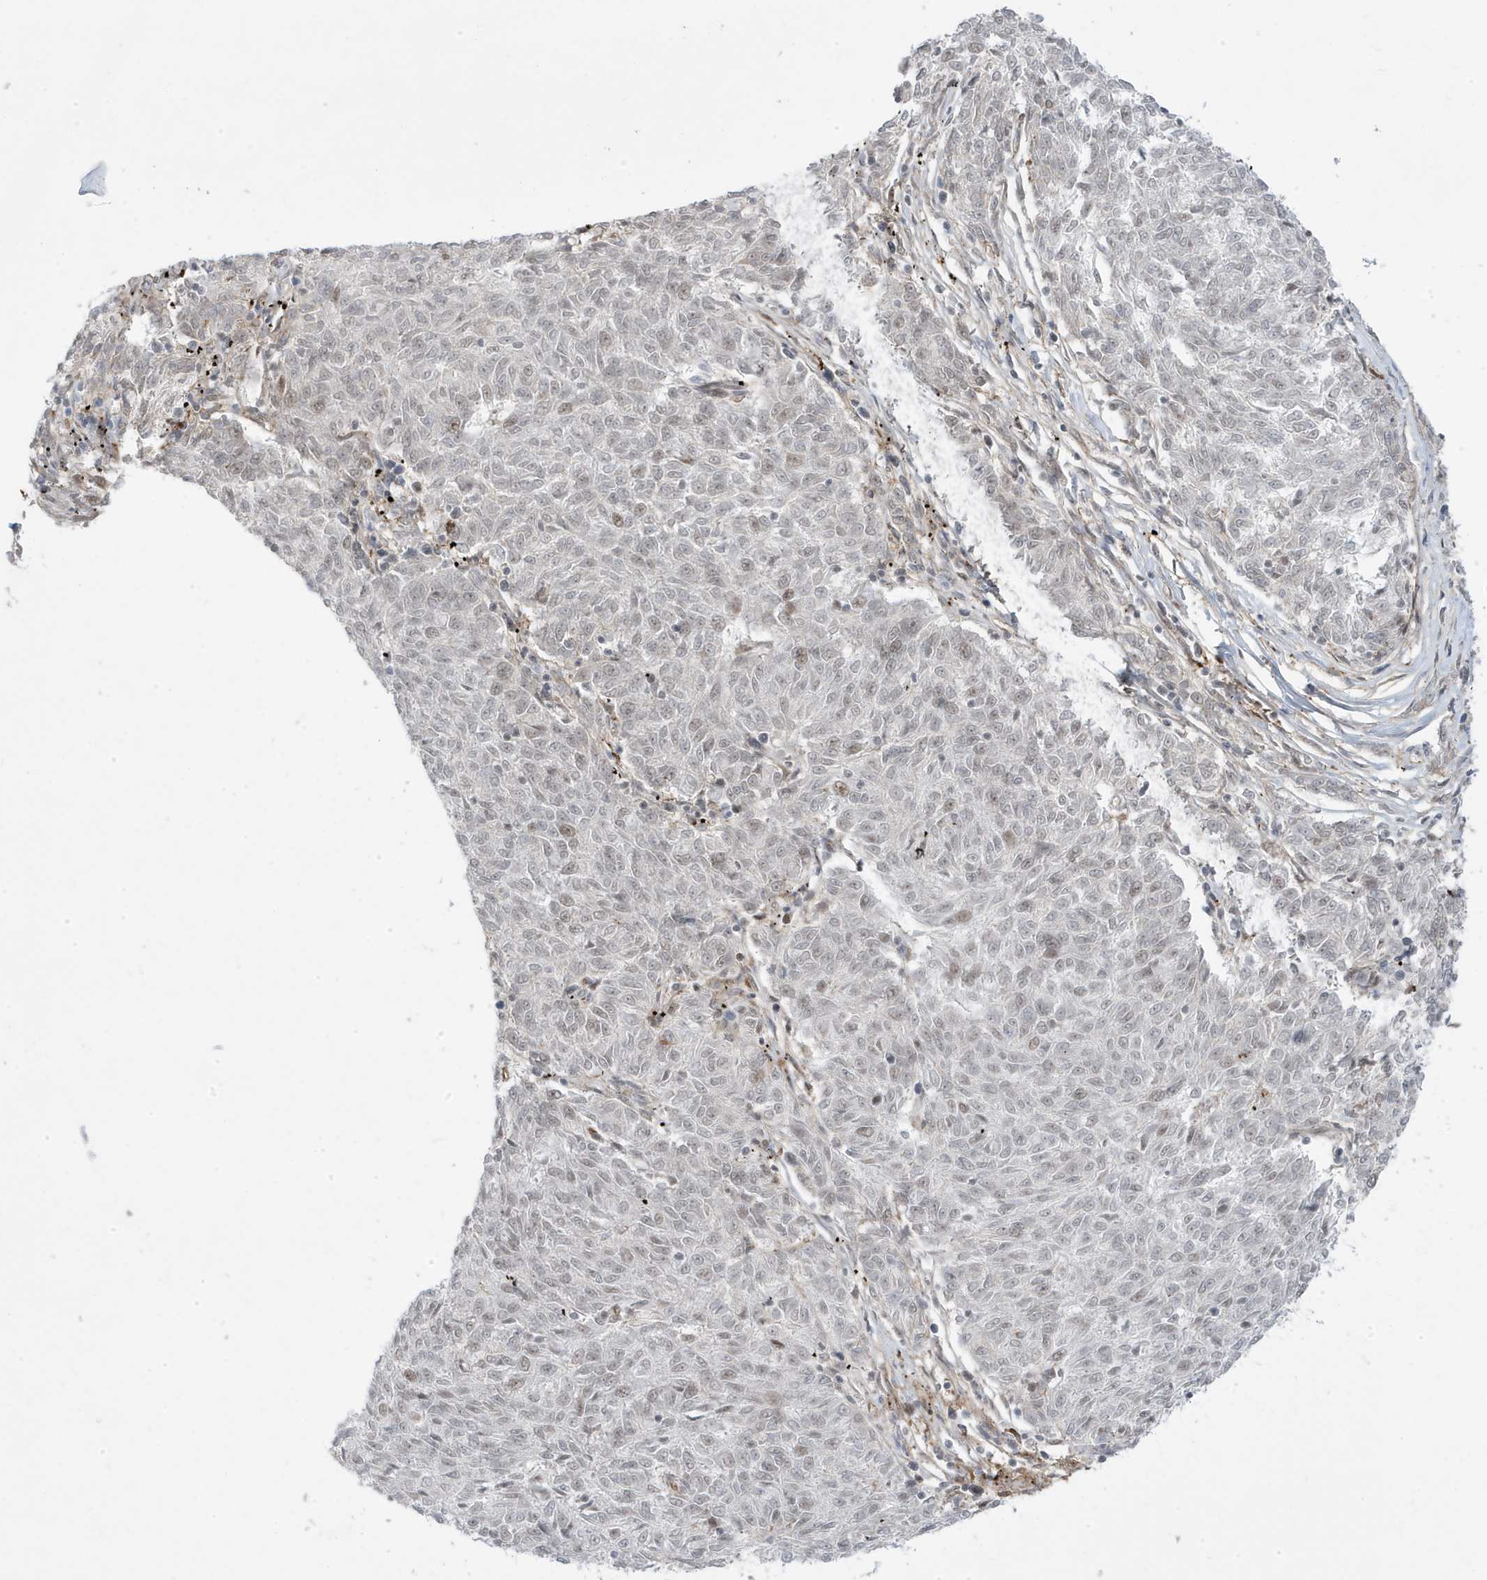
{"staining": {"intensity": "weak", "quantity": "25%-75%", "location": "nuclear"}, "tissue": "melanoma", "cell_type": "Tumor cells", "image_type": "cancer", "snomed": [{"axis": "morphology", "description": "Malignant melanoma, NOS"}, {"axis": "topography", "description": "Skin"}], "caption": "Protein expression analysis of human malignant melanoma reveals weak nuclear staining in approximately 25%-75% of tumor cells. (Brightfield microscopy of DAB IHC at high magnification).", "gene": "ADAMTSL3", "patient": {"sex": "female", "age": 72}}